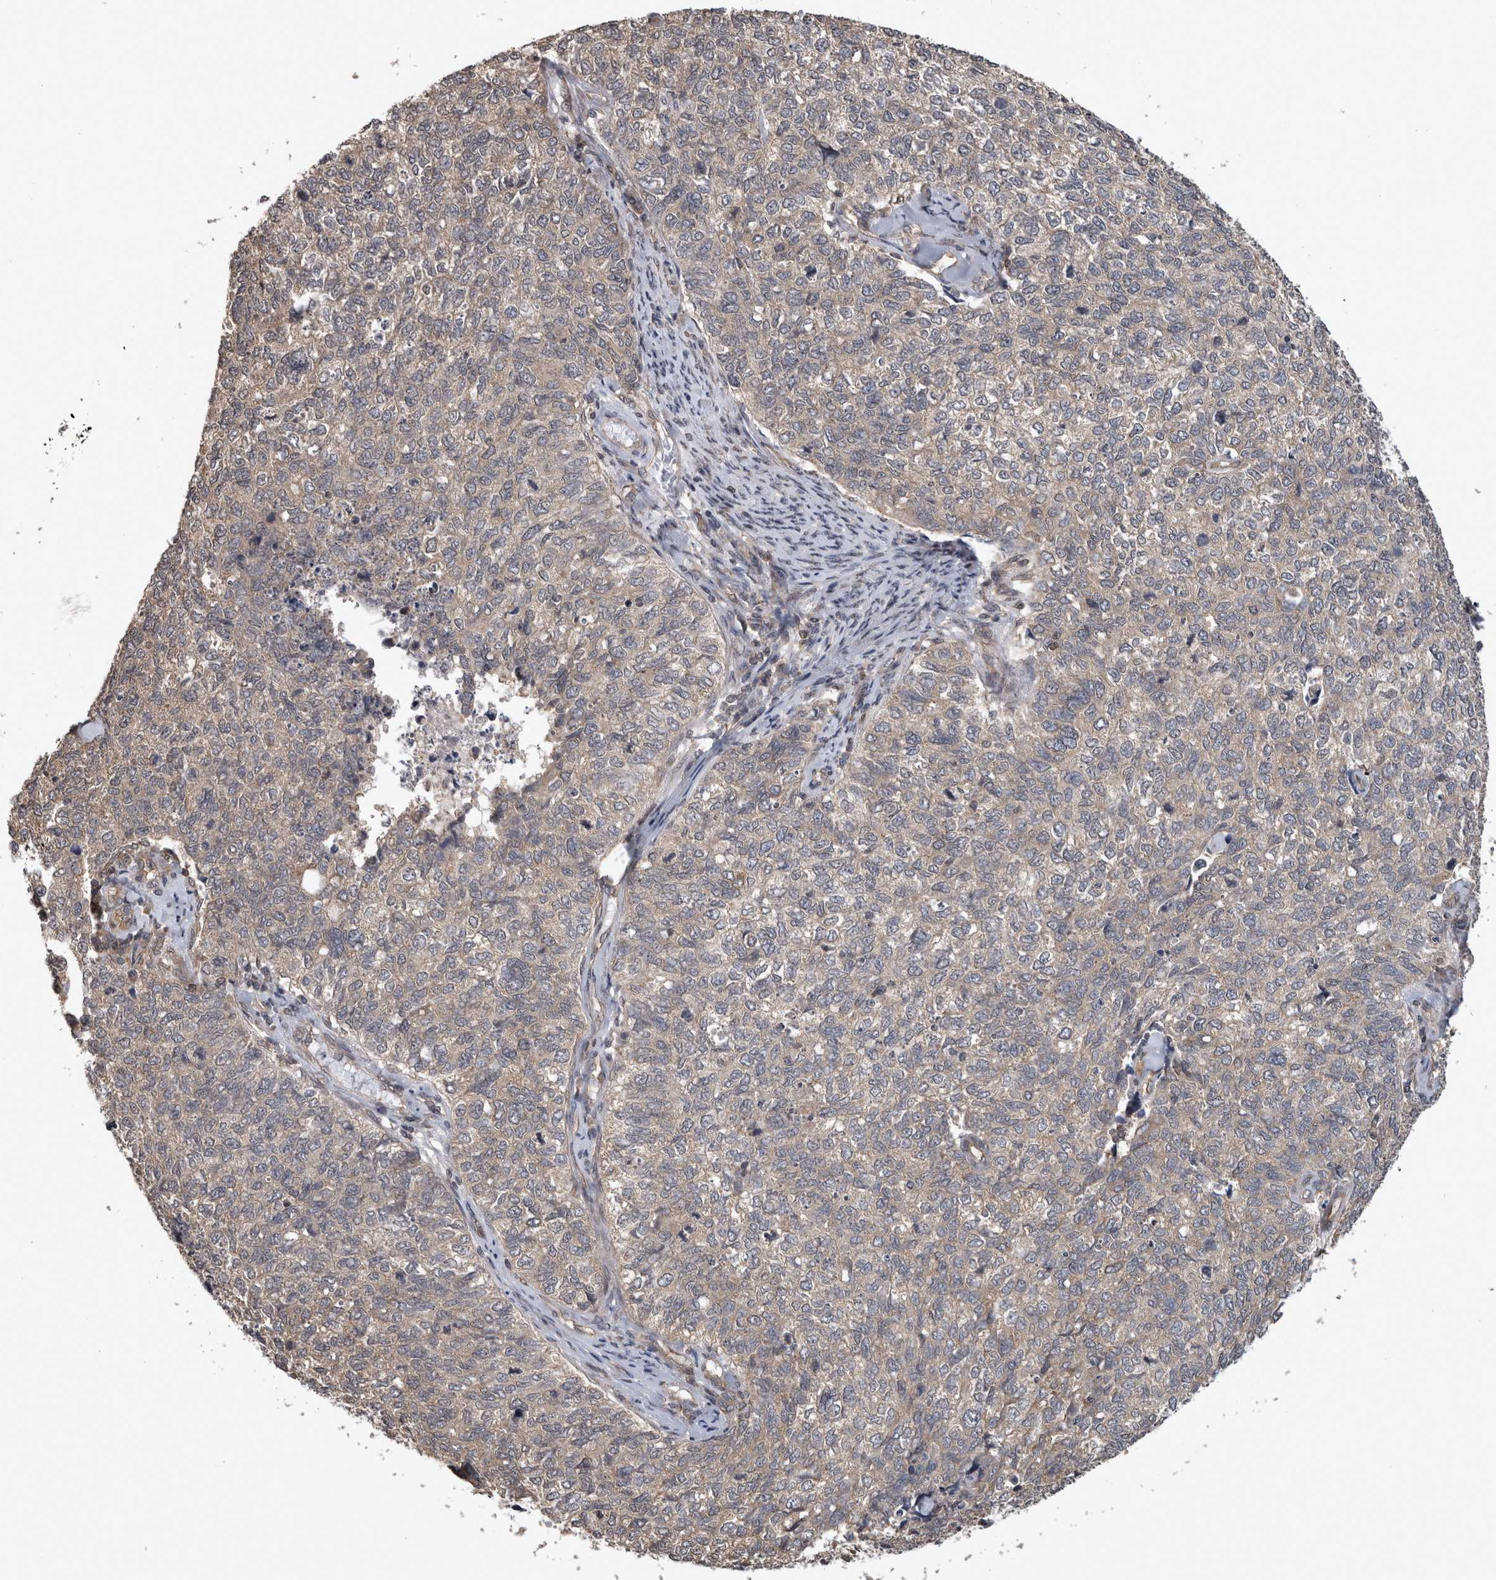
{"staining": {"intensity": "negative", "quantity": "none", "location": "none"}, "tissue": "cervical cancer", "cell_type": "Tumor cells", "image_type": "cancer", "snomed": [{"axis": "morphology", "description": "Squamous cell carcinoma, NOS"}, {"axis": "topography", "description": "Cervix"}], "caption": "Immunohistochemistry histopathology image of neoplastic tissue: cervical squamous cell carcinoma stained with DAB (3,3'-diaminobenzidine) exhibits no significant protein staining in tumor cells.", "gene": "ATXN2", "patient": {"sex": "female", "age": 63}}